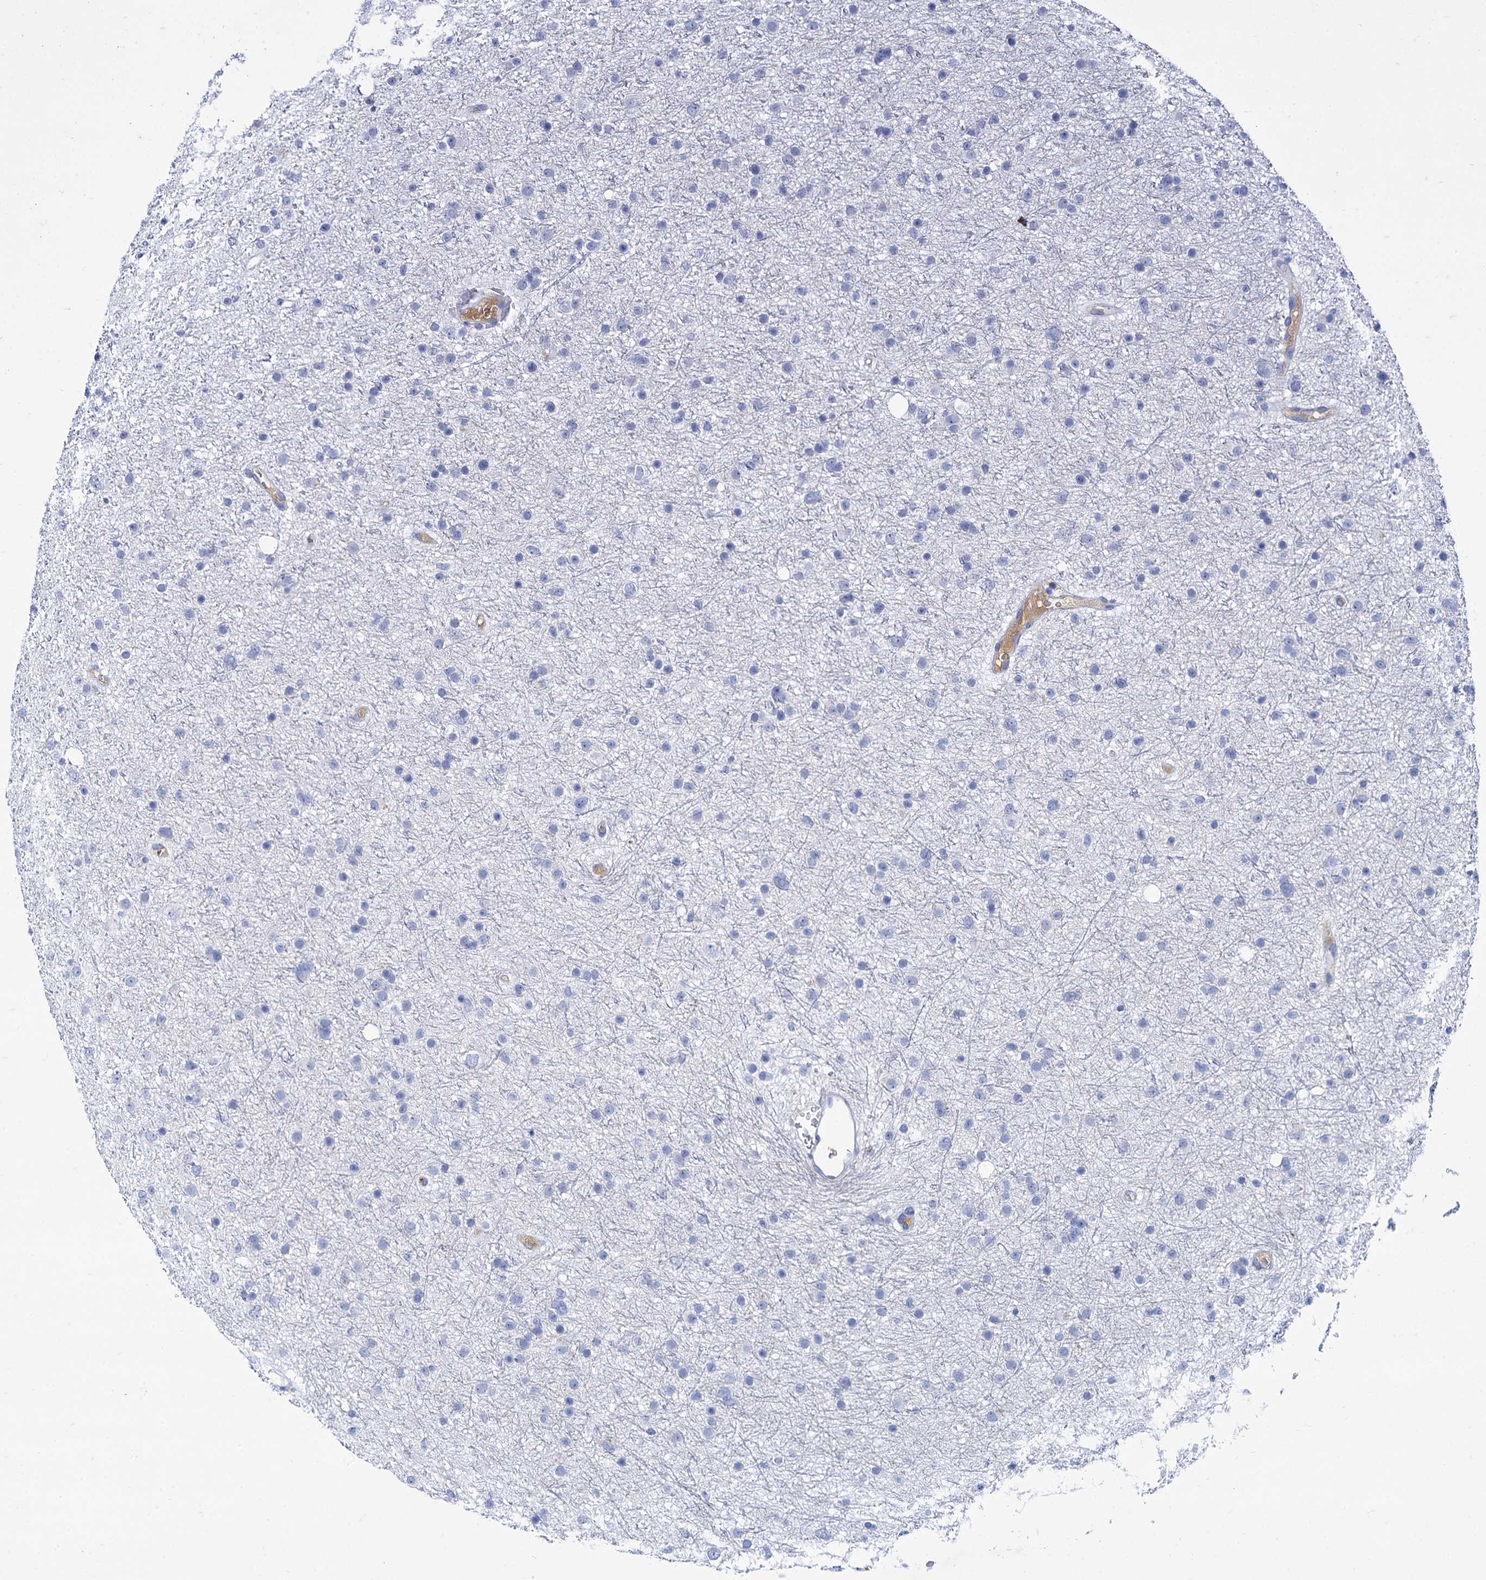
{"staining": {"intensity": "negative", "quantity": "none", "location": "none"}, "tissue": "glioma", "cell_type": "Tumor cells", "image_type": "cancer", "snomed": [{"axis": "morphology", "description": "Glioma, malignant, Low grade"}, {"axis": "topography", "description": "Cerebral cortex"}], "caption": "Malignant glioma (low-grade) stained for a protein using IHC reveals no expression tumor cells.", "gene": "TMEM72", "patient": {"sex": "female", "age": 39}}